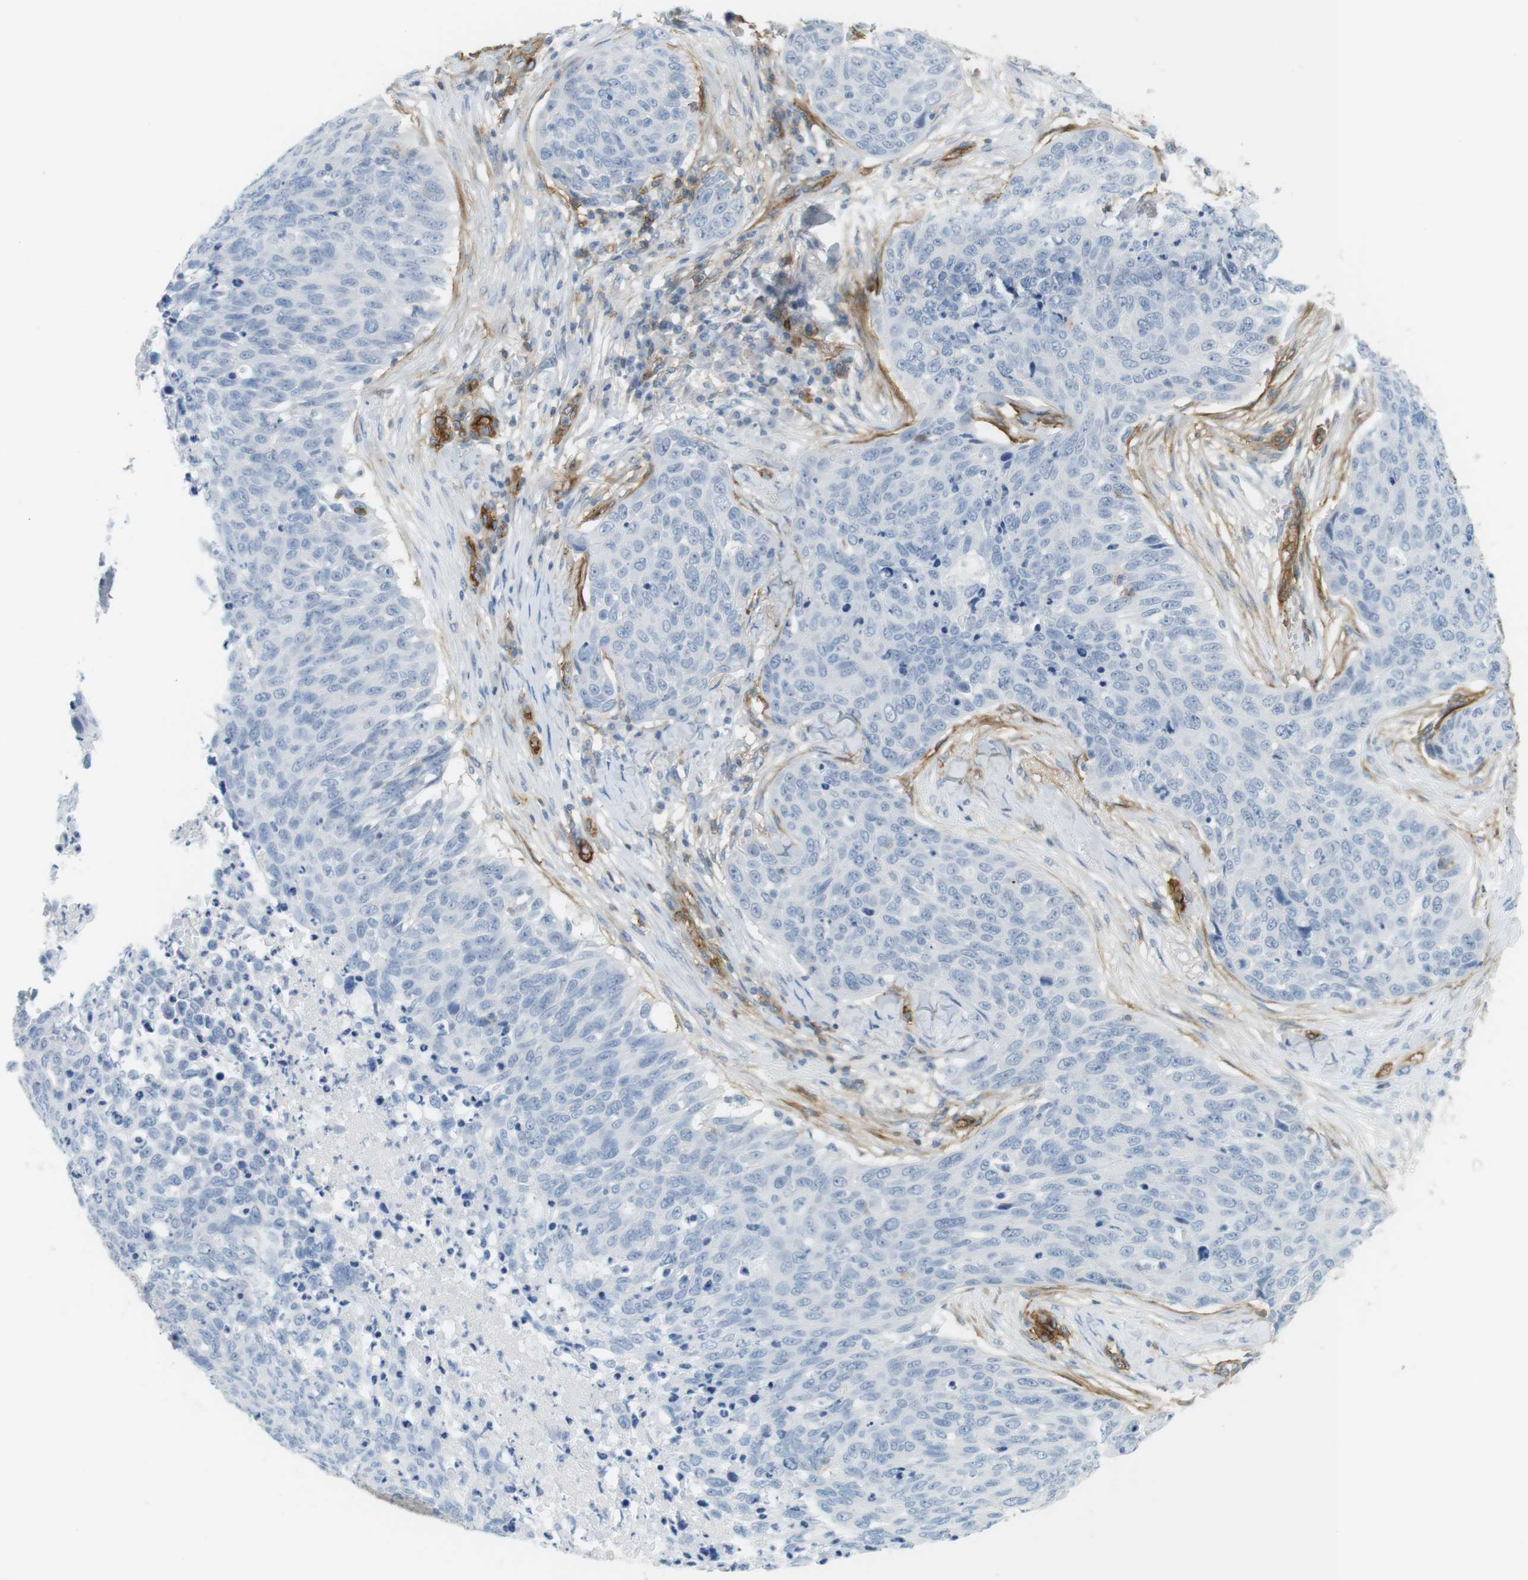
{"staining": {"intensity": "negative", "quantity": "none", "location": "none"}, "tissue": "skin cancer", "cell_type": "Tumor cells", "image_type": "cancer", "snomed": [{"axis": "morphology", "description": "Squamous cell carcinoma in situ, NOS"}, {"axis": "morphology", "description": "Squamous cell carcinoma, NOS"}, {"axis": "topography", "description": "Skin"}], "caption": "This micrograph is of squamous cell carcinoma (skin) stained with IHC to label a protein in brown with the nuclei are counter-stained blue. There is no staining in tumor cells. Nuclei are stained in blue.", "gene": "F2R", "patient": {"sex": "male", "age": 93}}